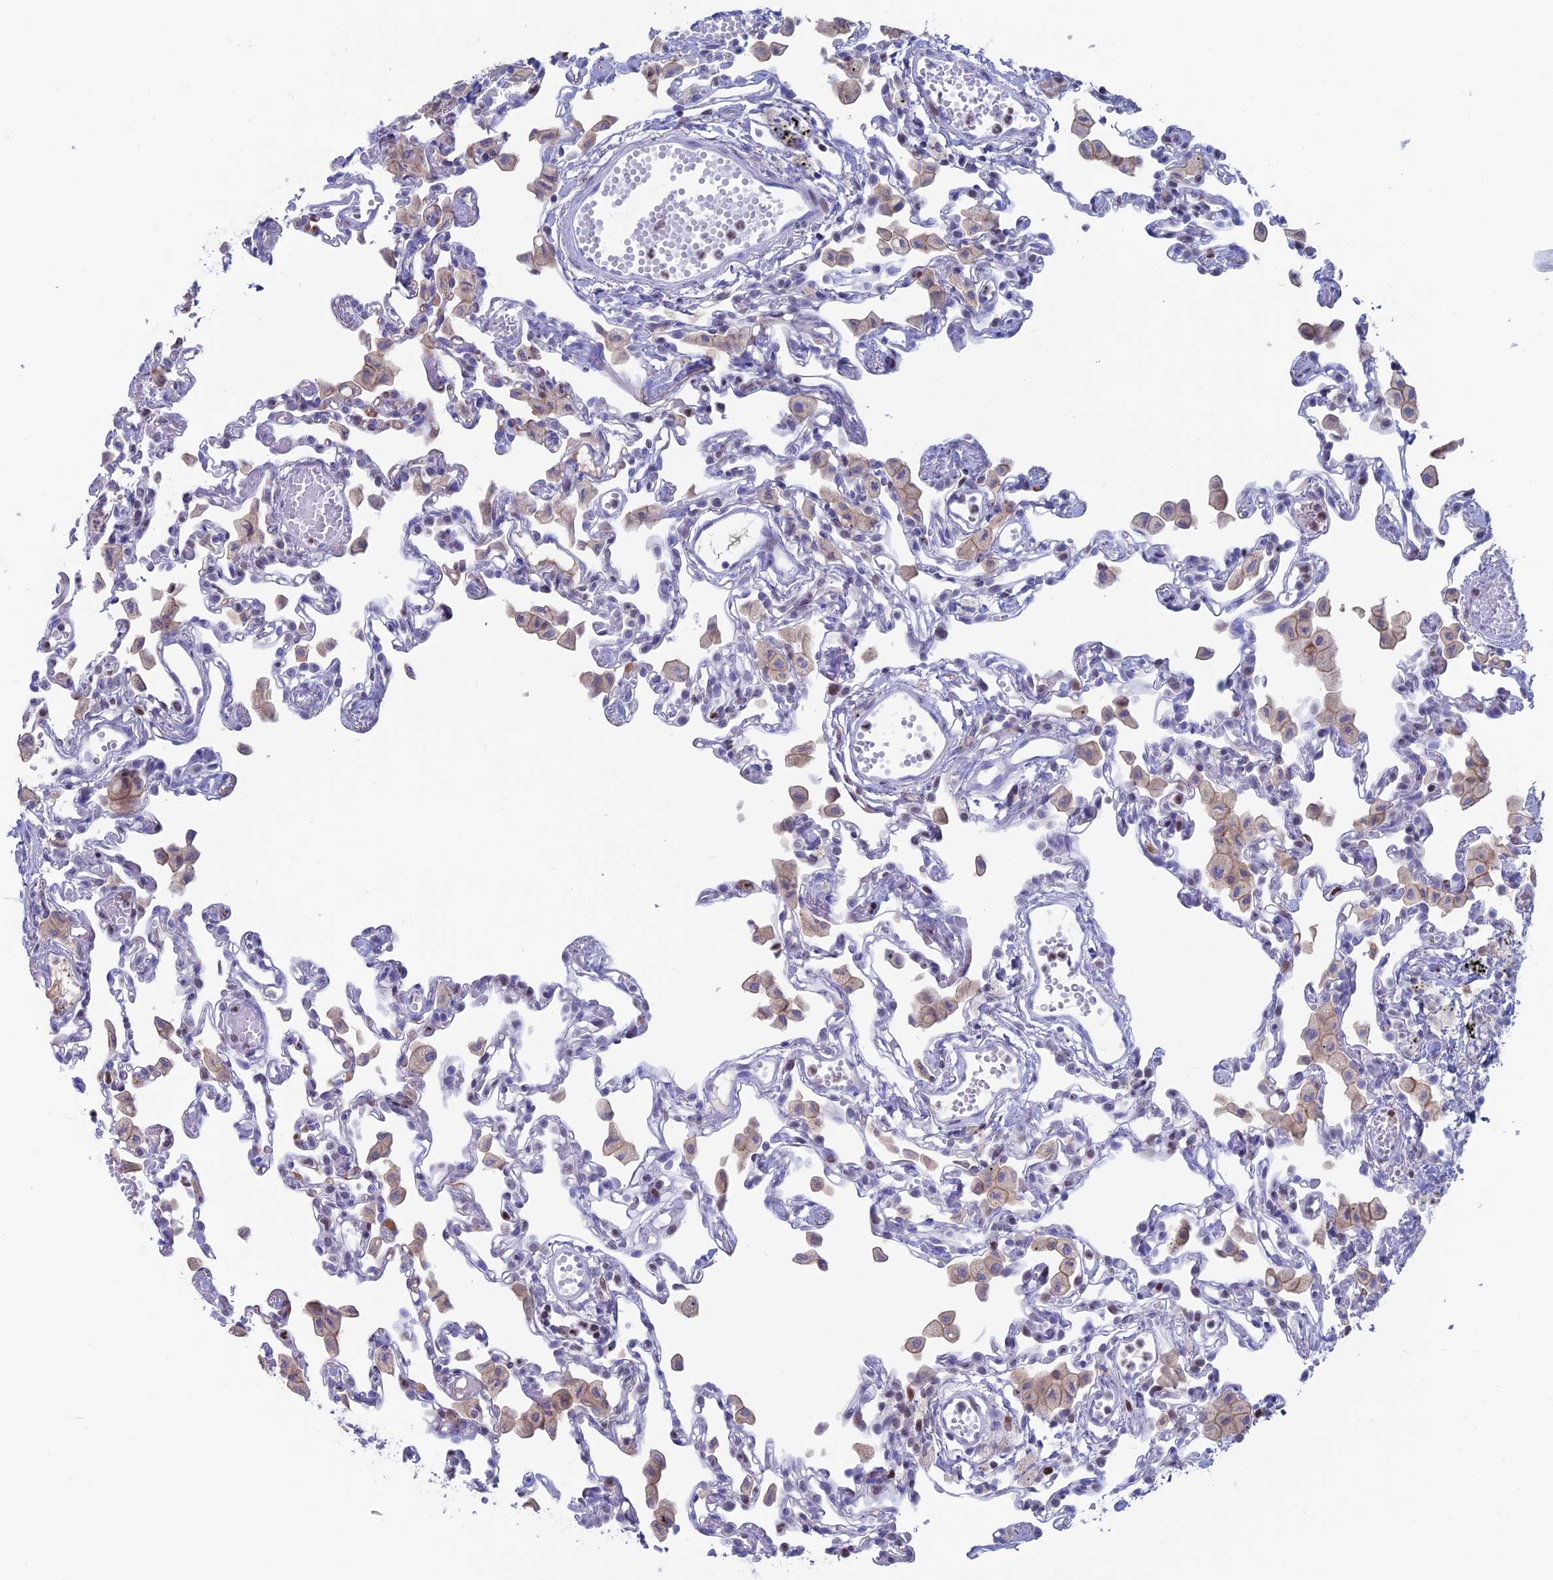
{"staining": {"intensity": "negative", "quantity": "none", "location": "none"}, "tissue": "lung", "cell_type": "Alveolar cells", "image_type": "normal", "snomed": [{"axis": "morphology", "description": "Normal tissue, NOS"}, {"axis": "topography", "description": "Bronchus"}, {"axis": "topography", "description": "Lung"}], "caption": "IHC photomicrograph of unremarkable lung: lung stained with DAB displays no significant protein expression in alveolar cells.", "gene": "CERS6", "patient": {"sex": "female", "age": 49}}